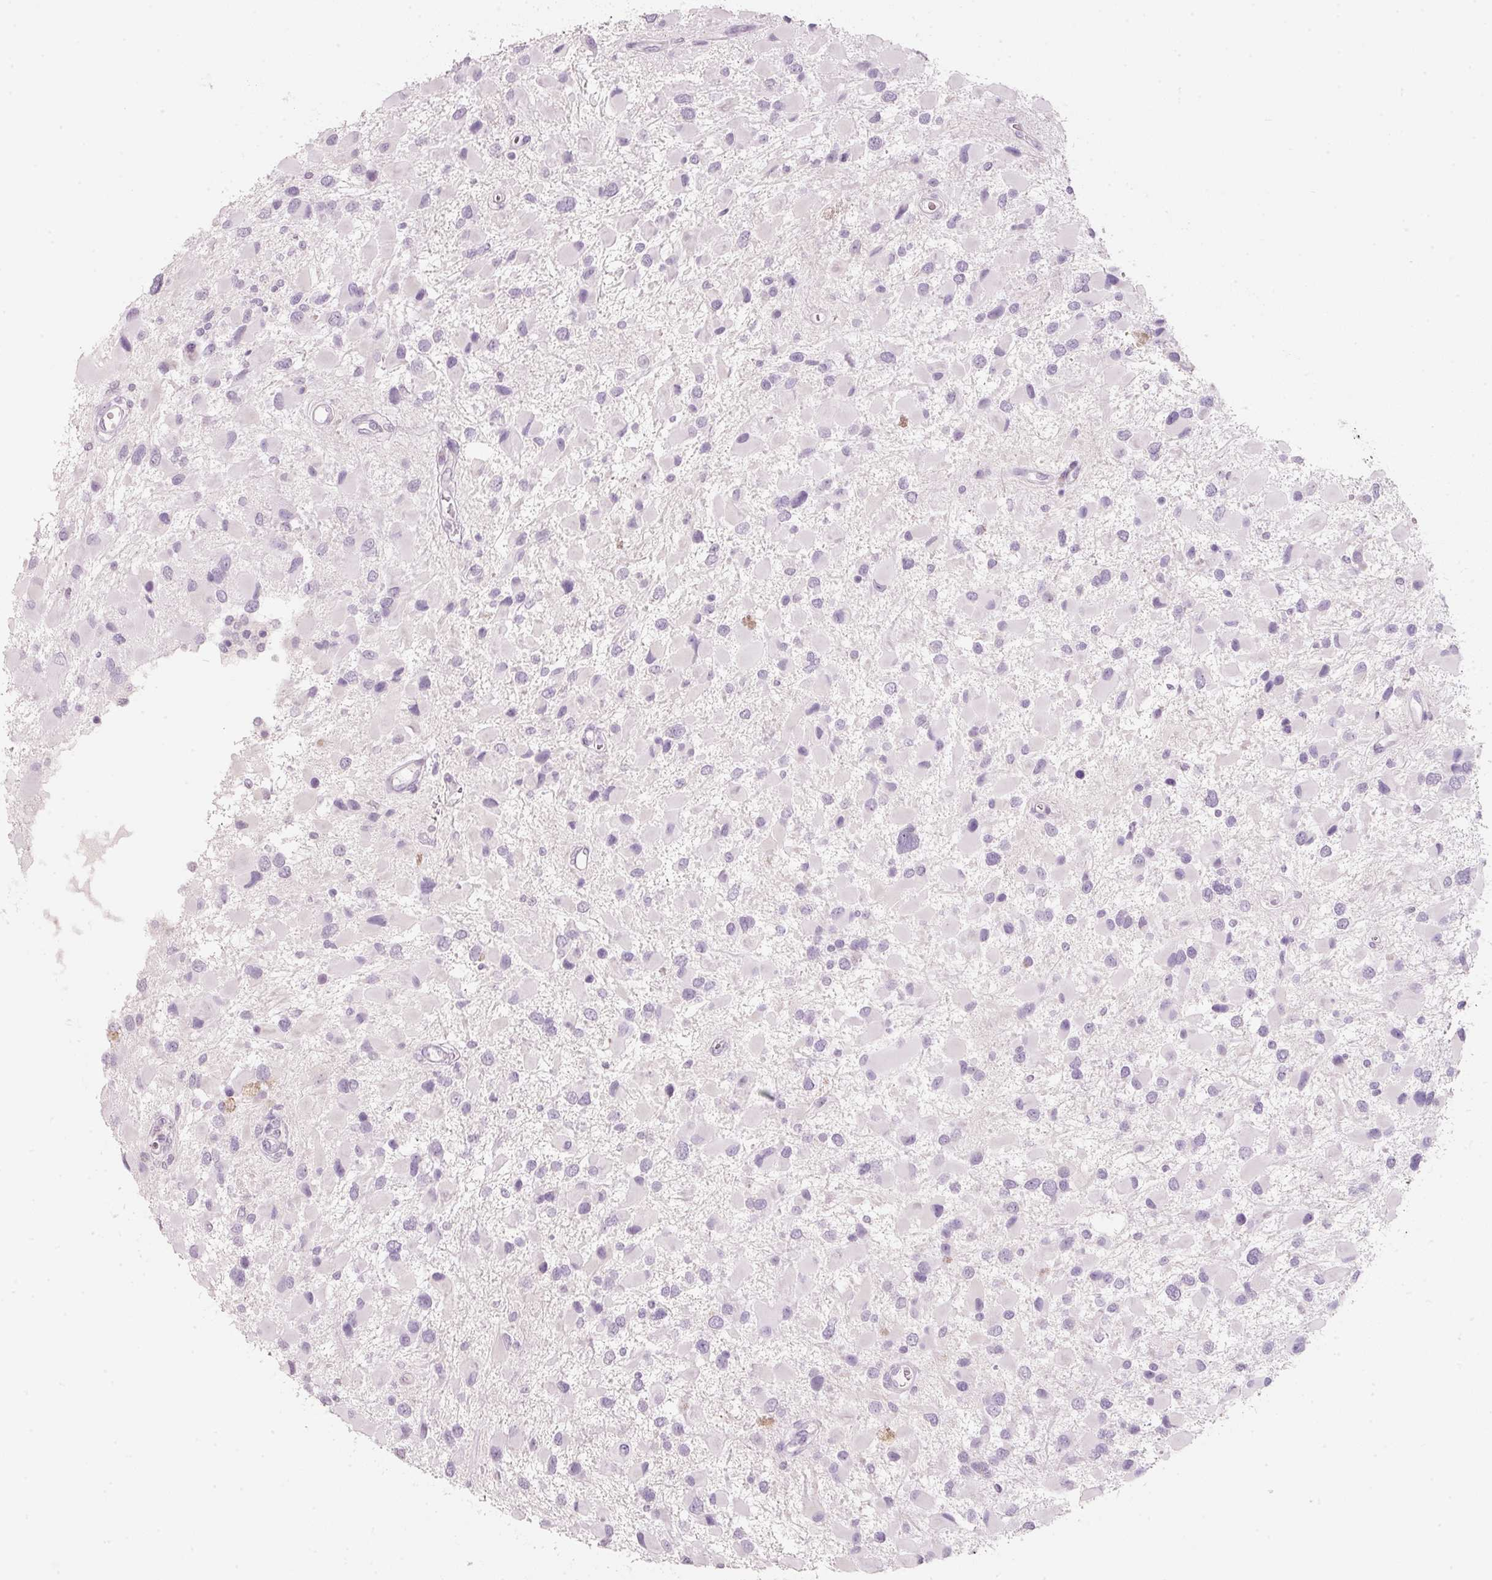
{"staining": {"intensity": "negative", "quantity": "none", "location": "none"}, "tissue": "glioma", "cell_type": "Tumor cells", "image_type": "cancer", "snomed": [{"axis": "morphology", "description": "Glioma, malignant, High grade"}, {"axis": "topography", "description": "Brain"}], "caption": "Immunohistochemistry of glioma demonstrates no staining in tumor cells.", "gene": "ENSG00000206549", "patient": {"sex": "male", "age": 53}}